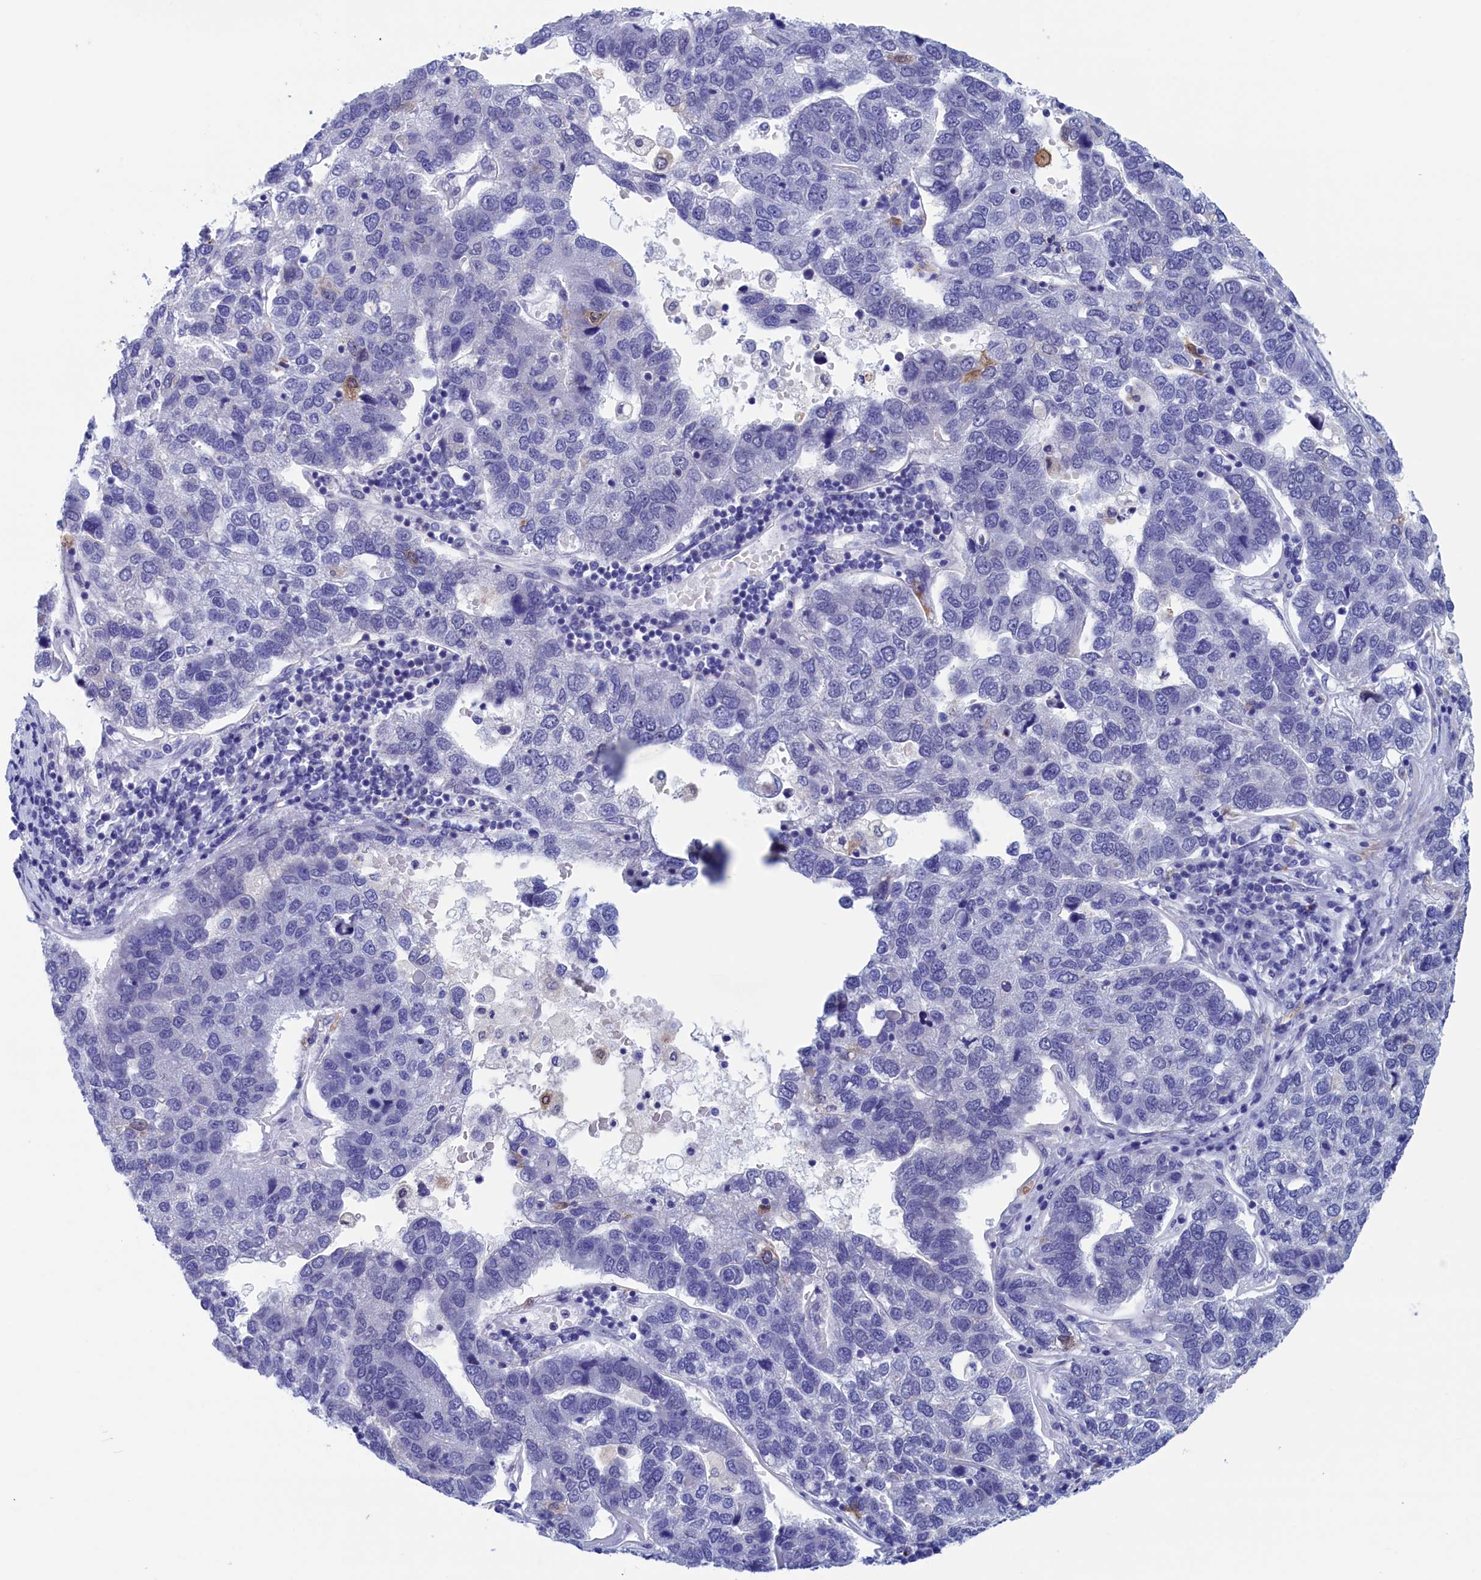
{"staining": {"intensity": "negative", "quantity": "none", "location": "none"}, "tissue": "pancreatic cancer", "cell_type": "Tumor cells", "image_type": "cancer", "snomed": [{"axis": "morphology", "description": "Adenocarcinoma, NOS"}, {"axis": "topography", "description": "Pancreas"}], "caption": "This photomicrograph is of pancreatic cancer stained with immunohistochemistry (IHC) to label a protein in brown with the nuclei are counter-stained blue. There is no positivity in tumor cells.", "gene": "WDR83", "patient": {"sex": "female", "age": 61}}